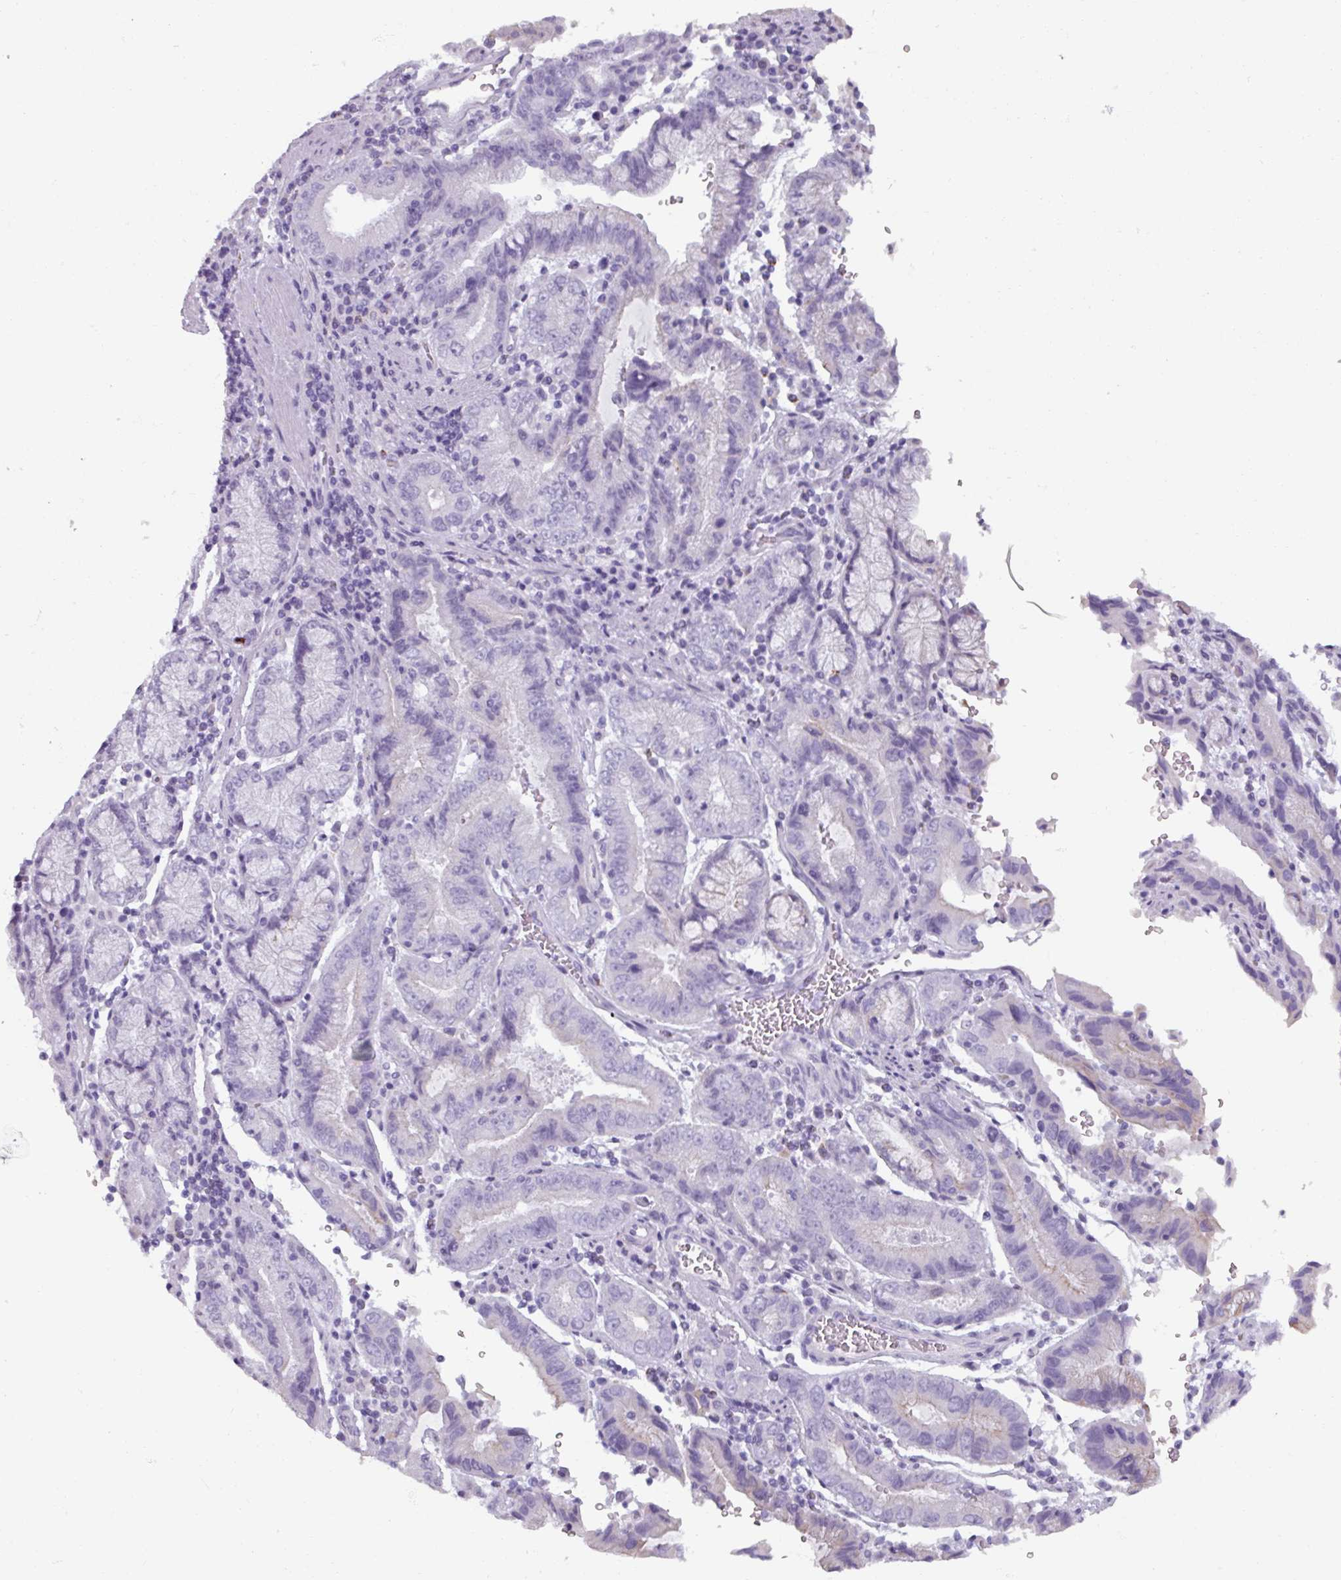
{"staining": {"intensity": "weak", "quantity": "<25%", "location": "cytoplasmic/membranous"}, "tissue": "stomach cancer", "cell_type": "Tumor cells", "image_type": "cancer", "snomed": [{"axis": "morphology", "description": "Adenocarcinoma, NOS"}, {"axis": "topography", "description": "Stomach"}], "caption": "An immunohistochemistry (IHC) image of stomach cancer is shown. There is no staining in tumor cells of stomach cancer. (Stains: DAB (3,3'-diaminobenzidine) IHC with hematoxylin counter stain, Microscopy: brightfield microscopy at high magnification).", "gene": "SPESP1", "patient": {"sex": "male", "age": 62}}